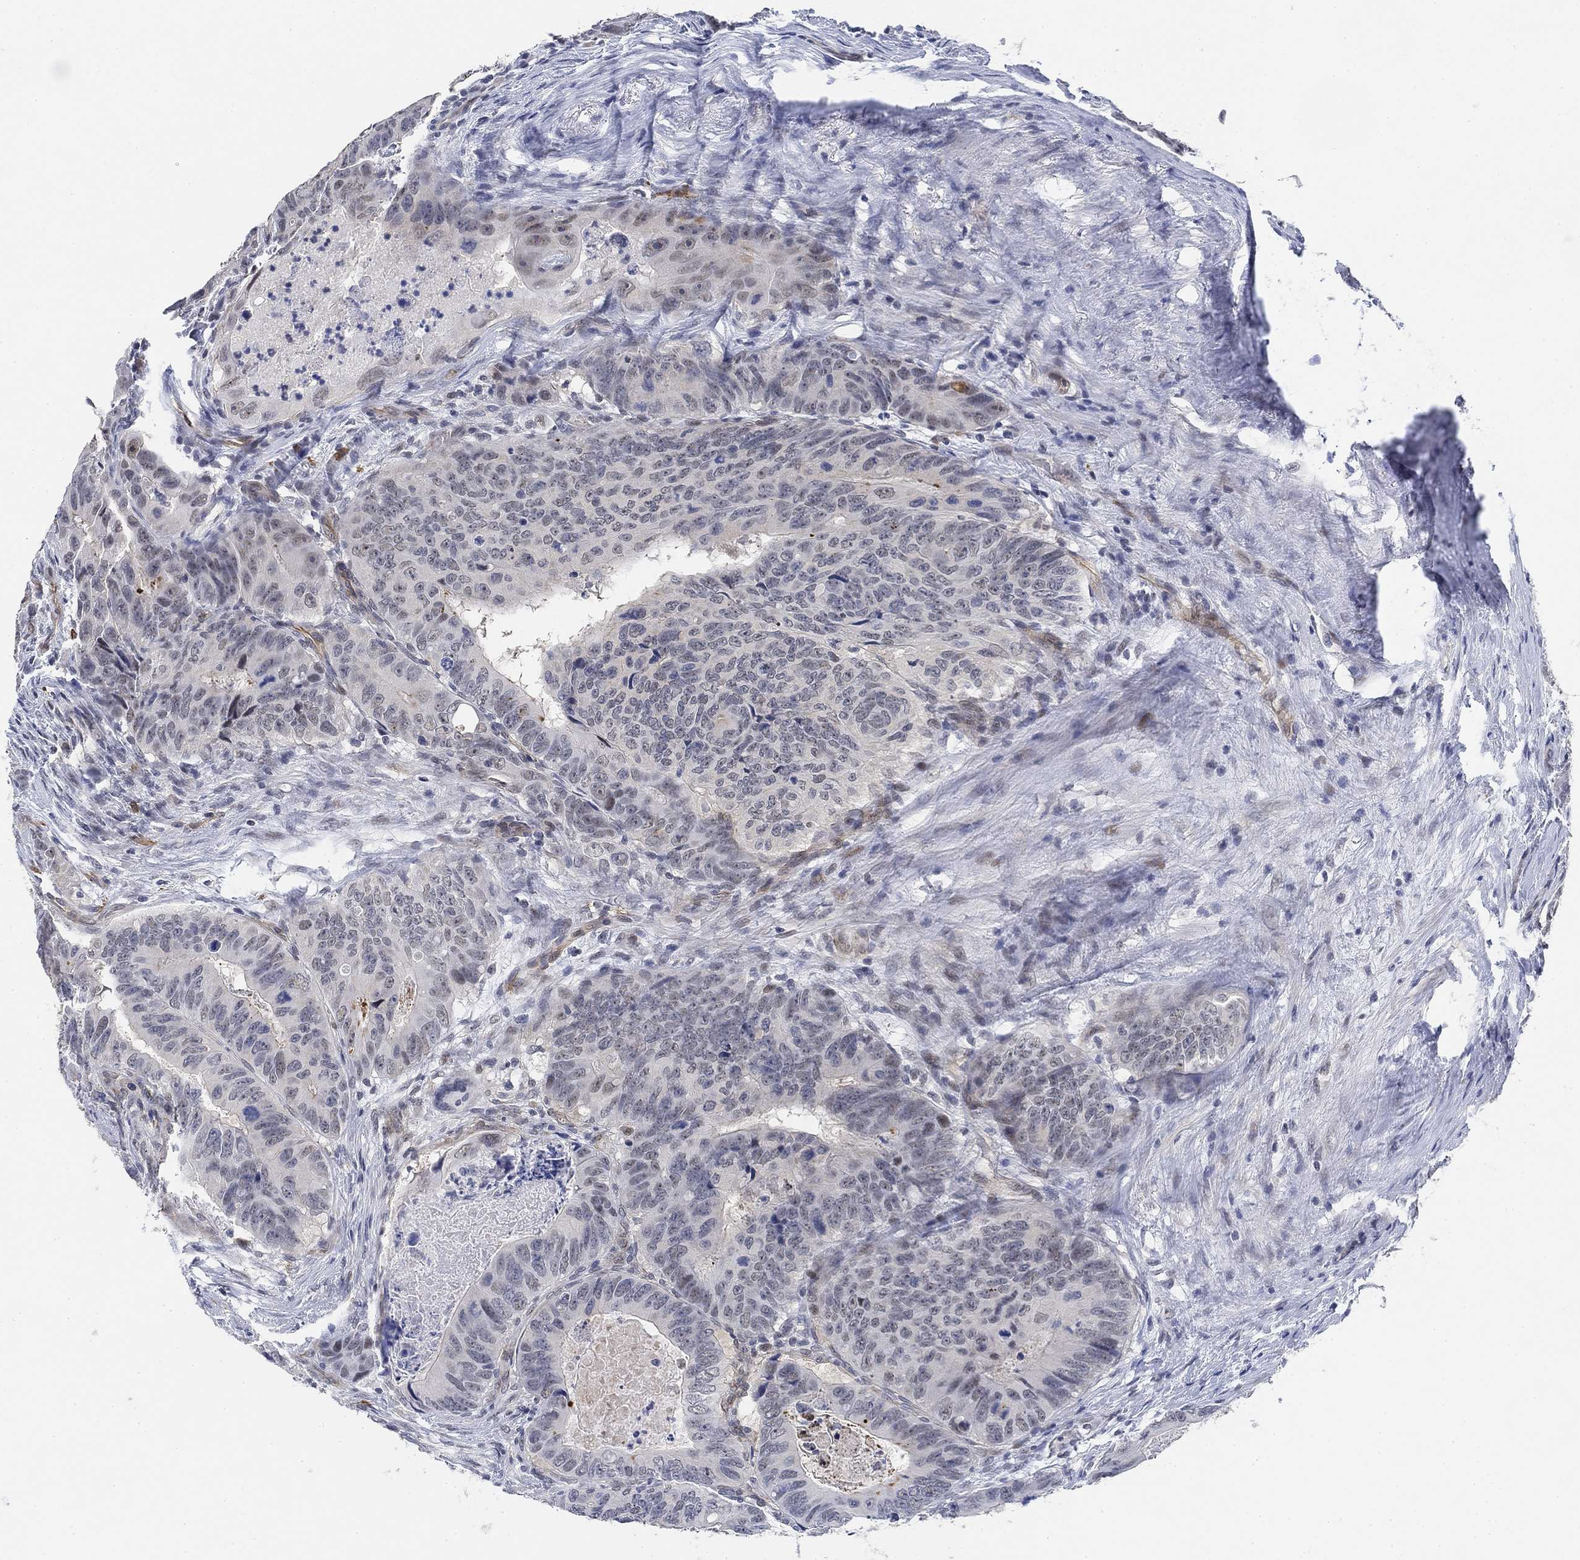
{"staining": {"intensity": "negative", "quantity": "none", "location": "none"}, "tissue": "colorectal cancer", "cell_type": "Tumor cells", "image_type": "cancer", "snomed": [{"axis": "morphology", "description": "Adenocarcinoma, NOS"}, {"axis": "topography", "description": "Colon"}], "caption": "DAB (3,3'-diaminobenzidine) immunohistochemical staining of human colorectal cancer (adenocarcinoma) displays no significant expression in tumor cells.", "gene": "PAX6", "patient": {"sex": "male", "age": 79}}